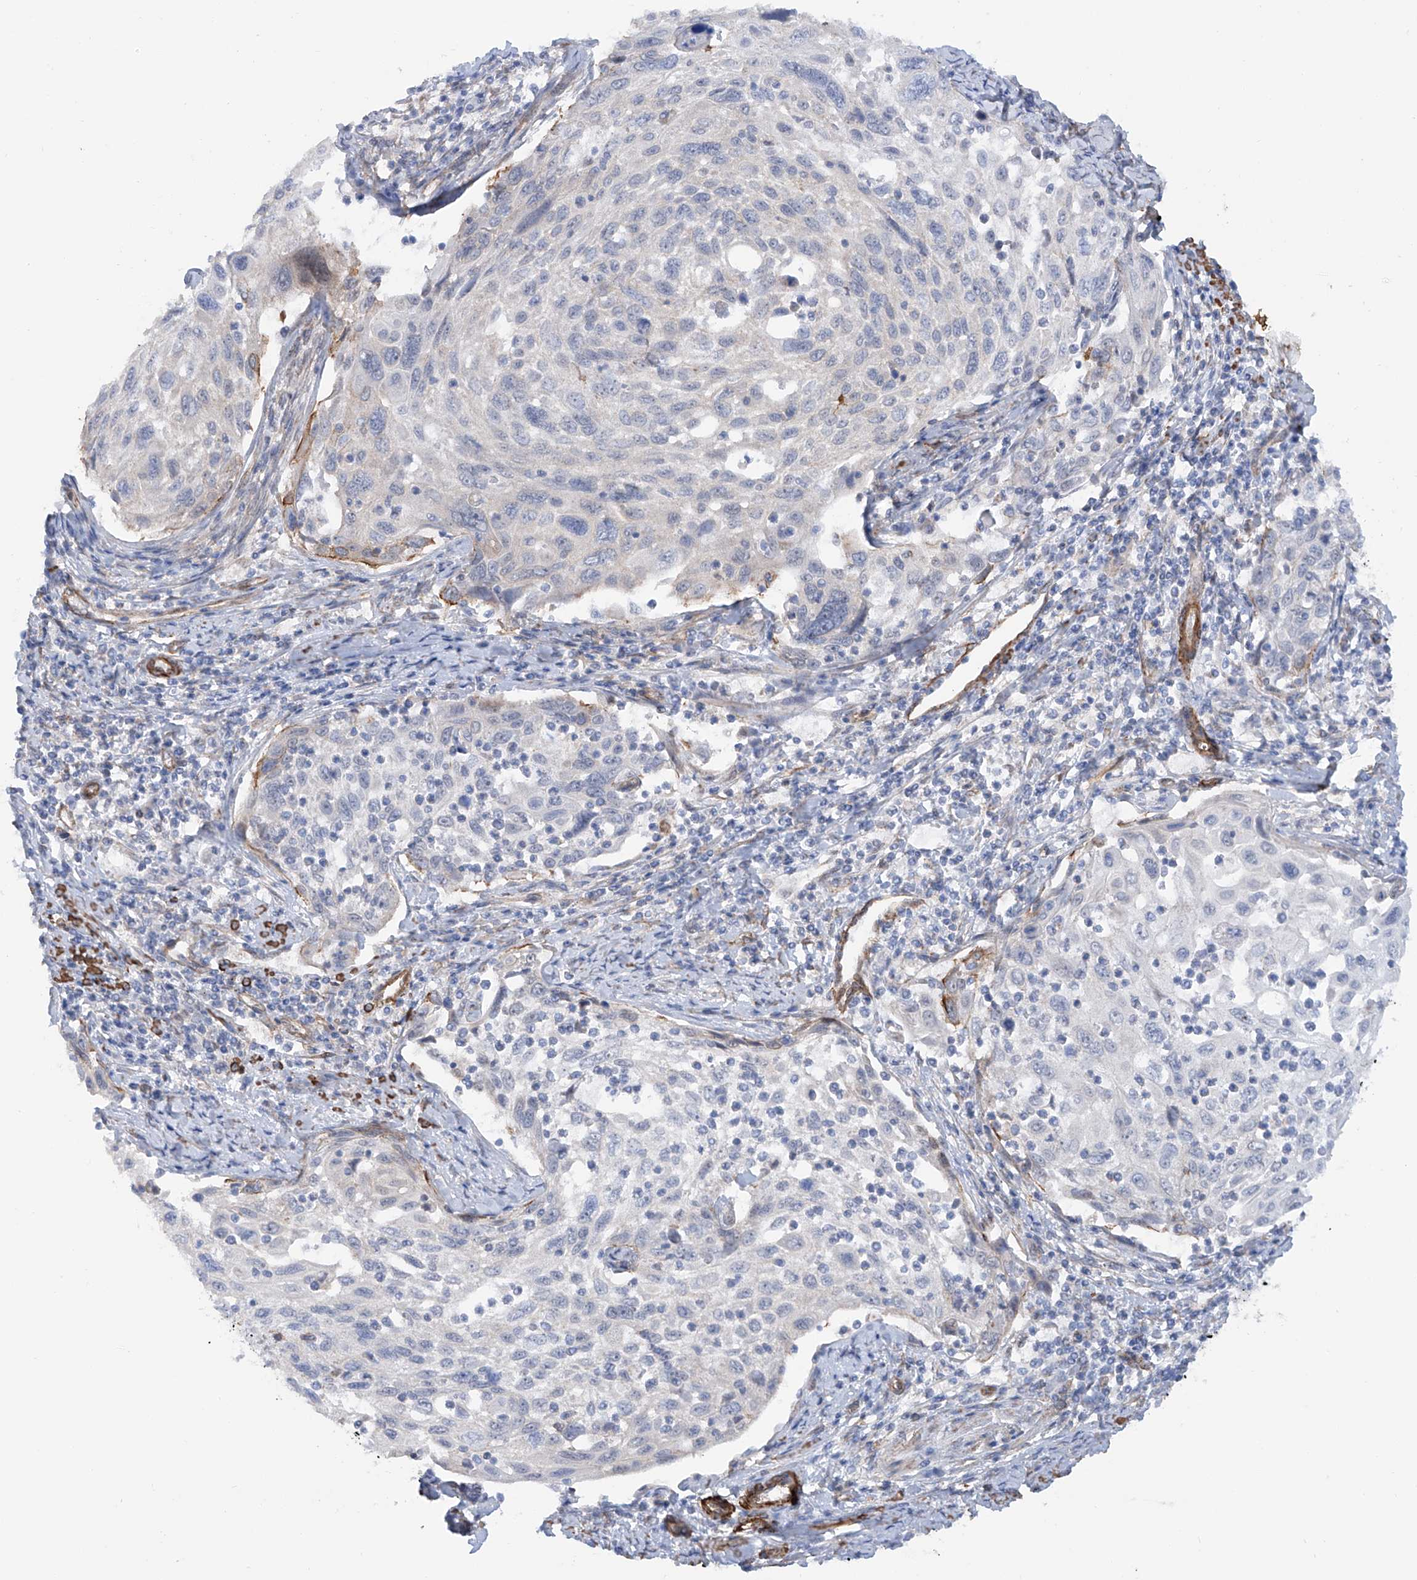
{"staining": {"intensity": "negative", "quantity": "none", "location": "none"}, "tissue": "cervical cancer", "cell_type": "Tumor cells", "image_type": "cancer", "snomed": [{"axis": "morphology", "description": "Squamous cell carcinoma, NOS"}, {"axis": "topography", "description": "Cervix"}], "caption": "This is a histopathology image of immunohistochemistry staining of cervical cancer, which shows no positivity in tumor cells.", "gene": "ZNF490", "patient": {"sex": "female", "age": 70}}